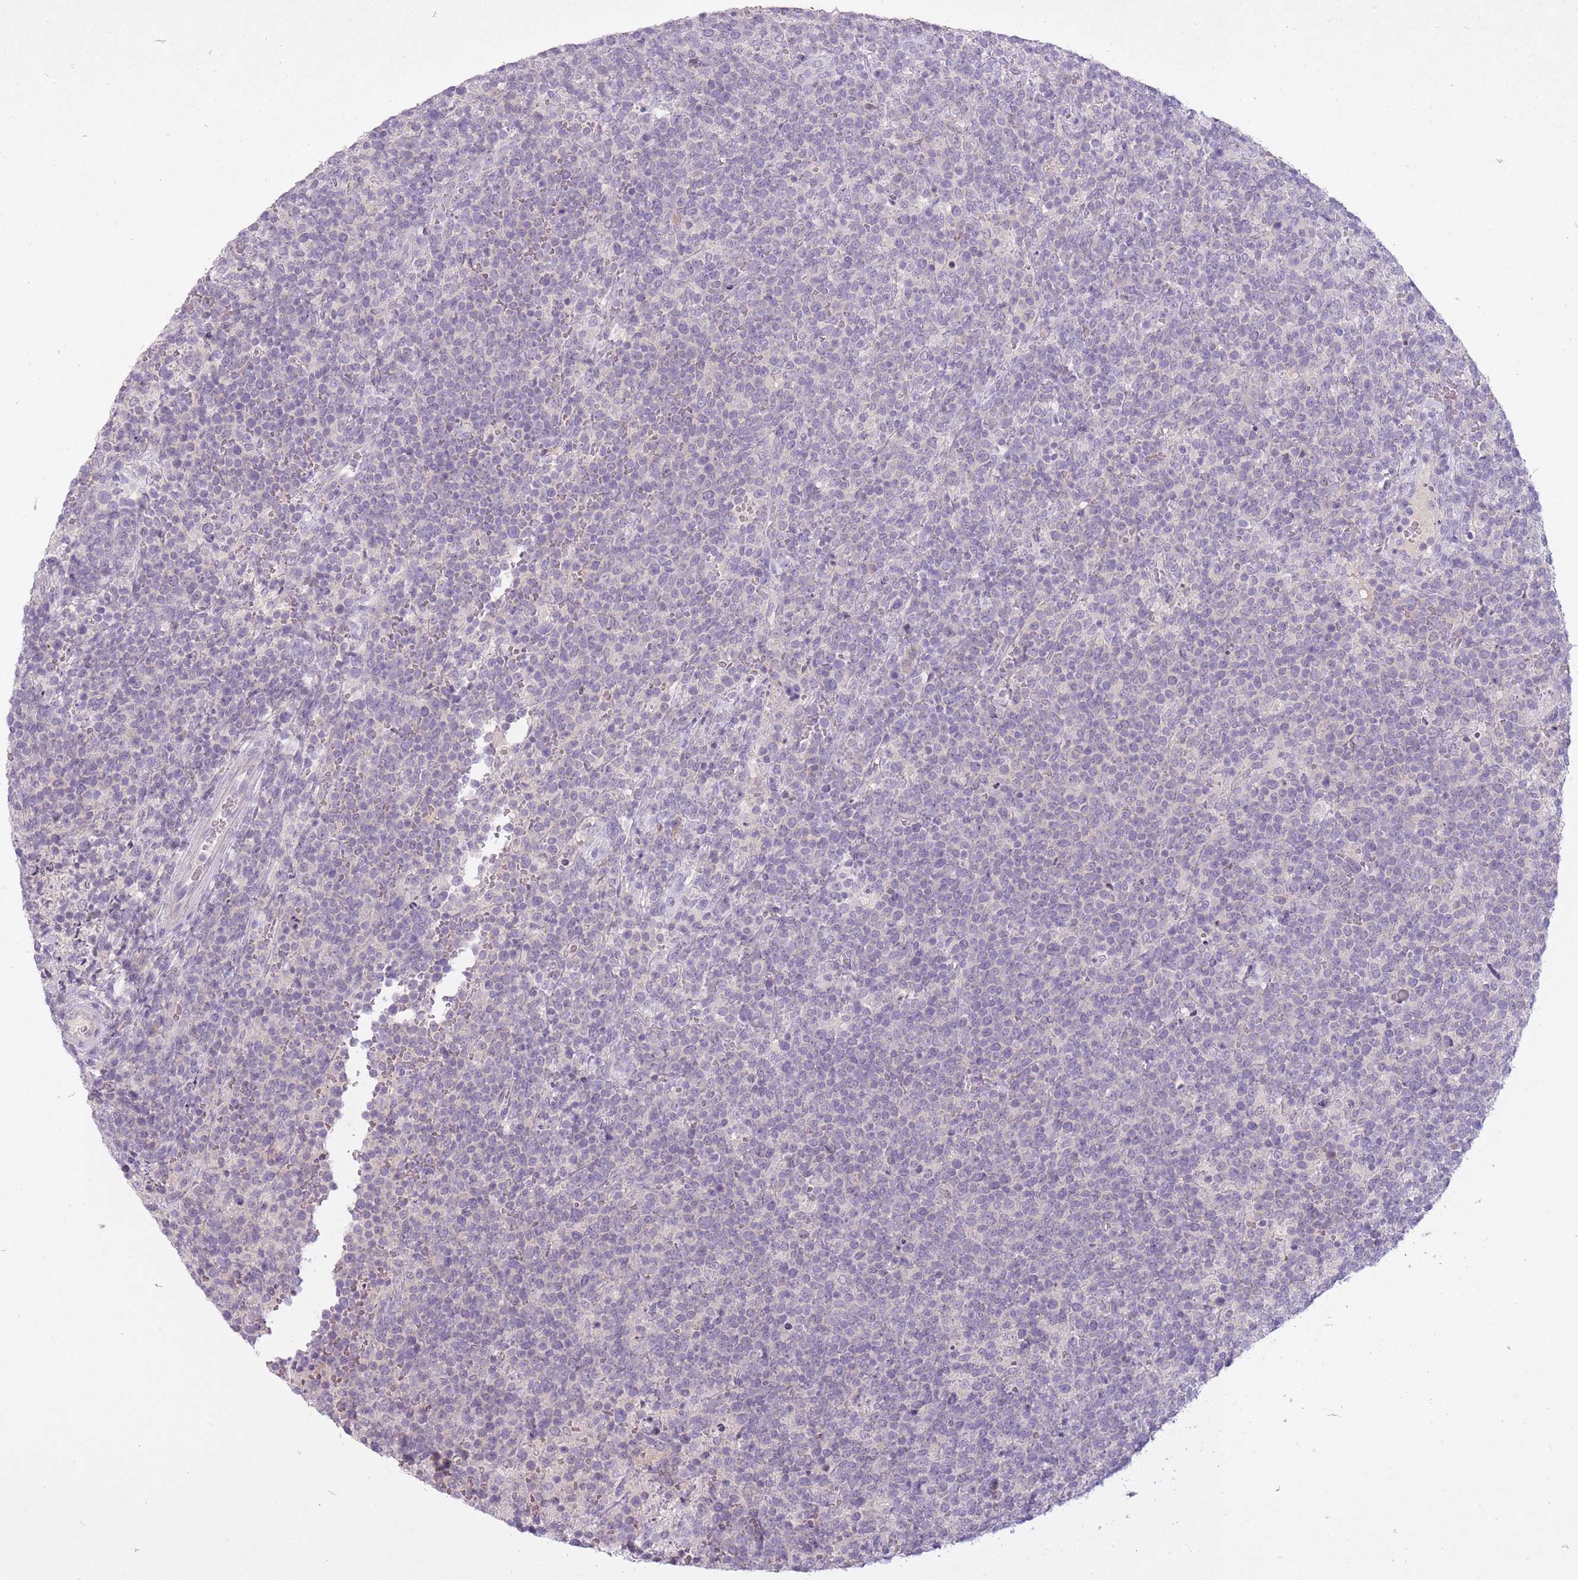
{"staining": {"intensity": "negative", "quantity": "none", "location": "none"}, "tissue": "lymphoma", "cell_type": "Tumor cells", "image_type": "cancer", "snomed": [{"axis": "morphology", "description": "Malignant lymphoma, non-Hodgkin's type, High grade"}, {"axis": "topography", "description": "Lymph node"}], "caption": "Immunohistochemistry photomicrograph of neoplastic tissue: human lymphoma stained with DAB (3,3'-diaminobenzidine) shows no significant protein staining in tumor cells. Nuclei are stained in blue.", "gene": "FAM43B", "patient": {"sex": "male", "age": 61}}